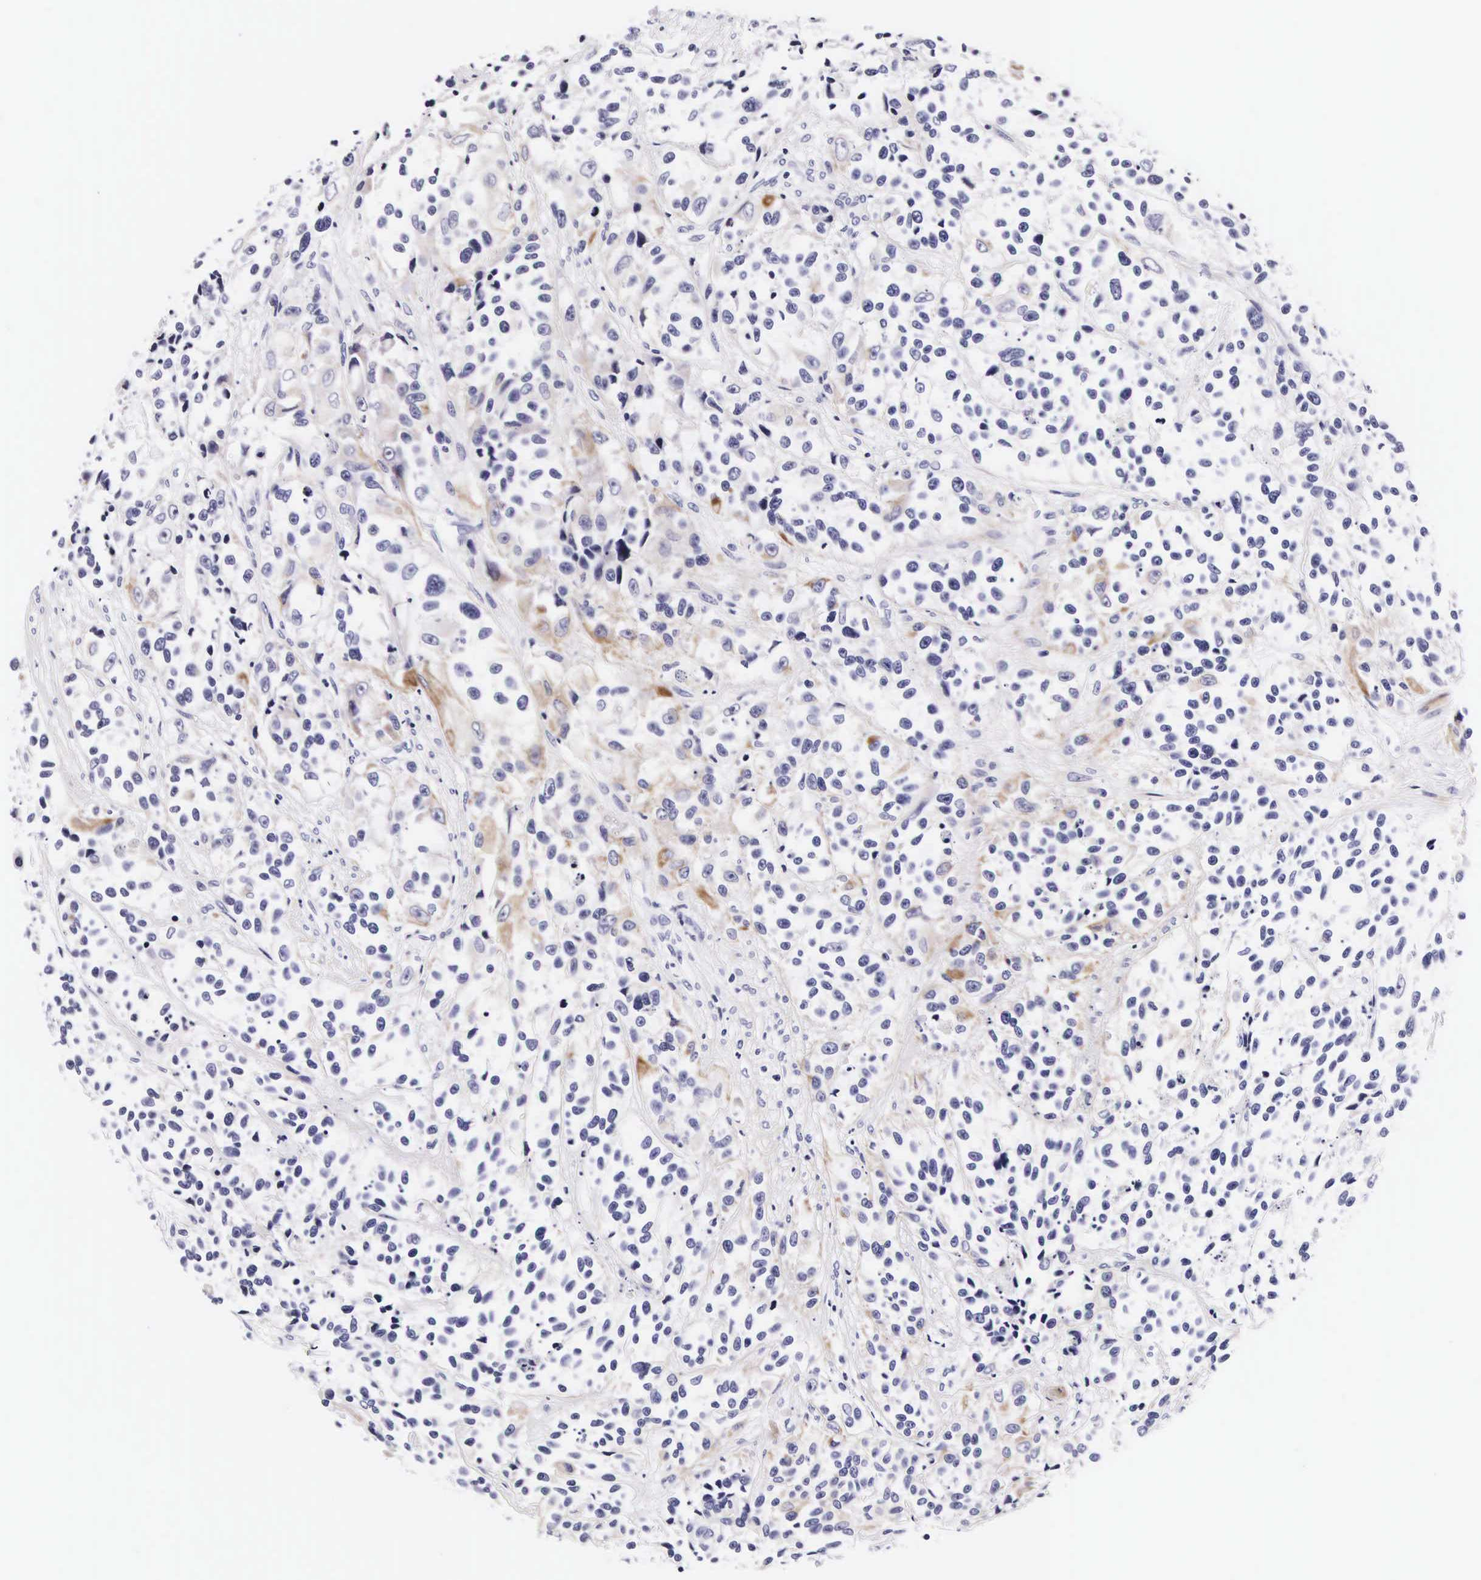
{"staining": {"intensity": "negative", "quantity": "none", "location": "none"}, "tissue": "urothelial cancer", "cell_type": "Tumor cells", "image_type": "cancer", "snomed": [{"axis": "morphology", "description": "Urothelial carcinoma, High grade"}, {"axis": "topography", "description": "Urinary bladder"}], "caption": "Urothelial cancer was stained to show a protein in brown. There is no significant positivity in tumor cells.", "gene": "UPRT", "patient": {"sex": "female", "age": 81}}